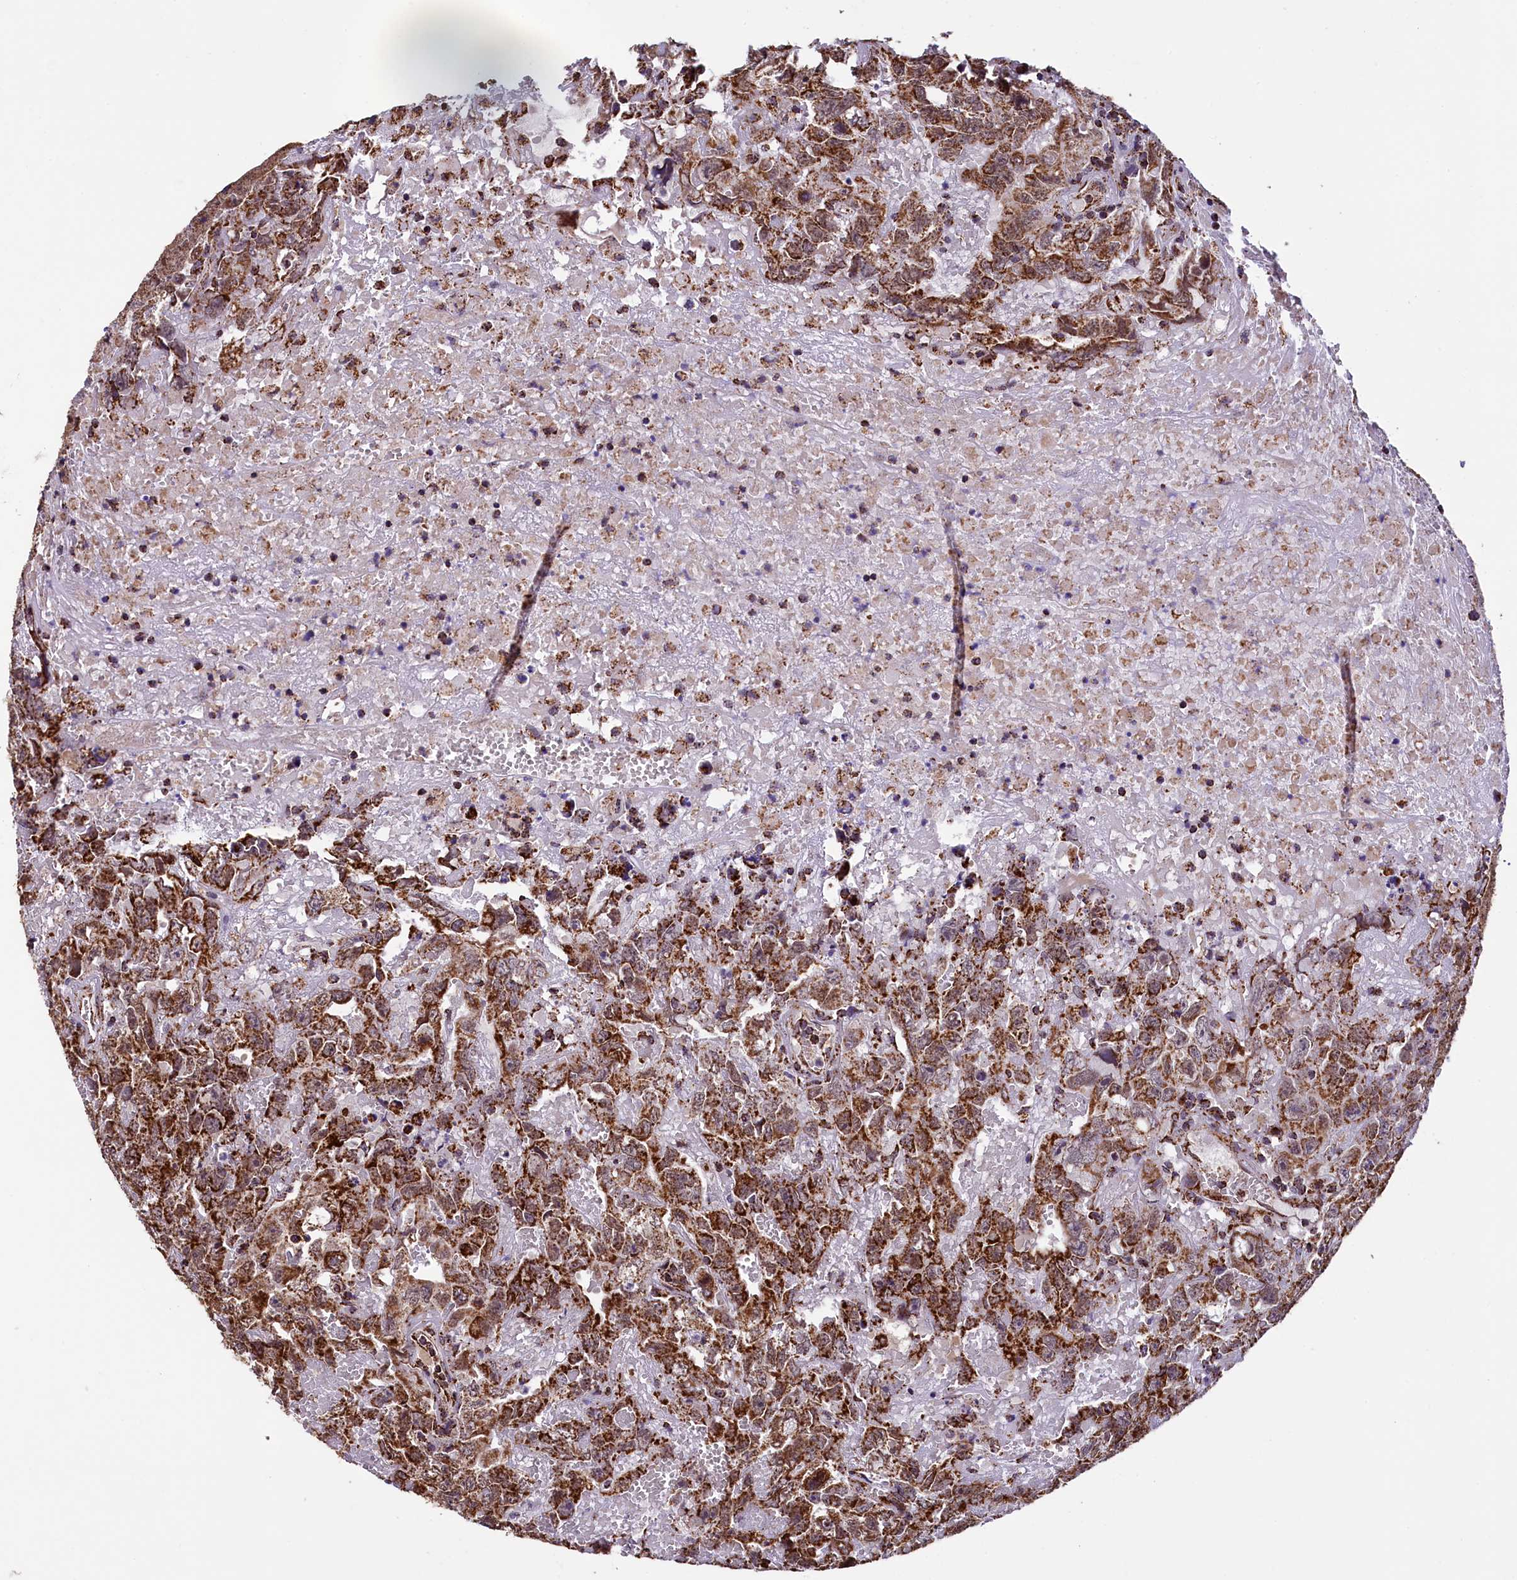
{"staining": {"intensity": "strong", "quantity": ">75%", "location": "cytoplasmic/membranous"}, "tissue": "testis cancer", "cell_type": "Tumor cells", "image_type": "cancer", "snomed": [{"axis": "morphology", "description": "Carcinoma, Embryonal, NOS"}, {"axis": "topography", "description": "Testis"}], "caption": "Testis cancer (embryonal carcinoma) stained with DAB immunohistochemistry reveals high levels of strong cytoplasmic/membranous positivity in approximately >75% of tumor cells. (IHC, brightfield microscopy, high magnification).", "gene": "KLC2", "patient": {"sex": "male", "age": 45}}